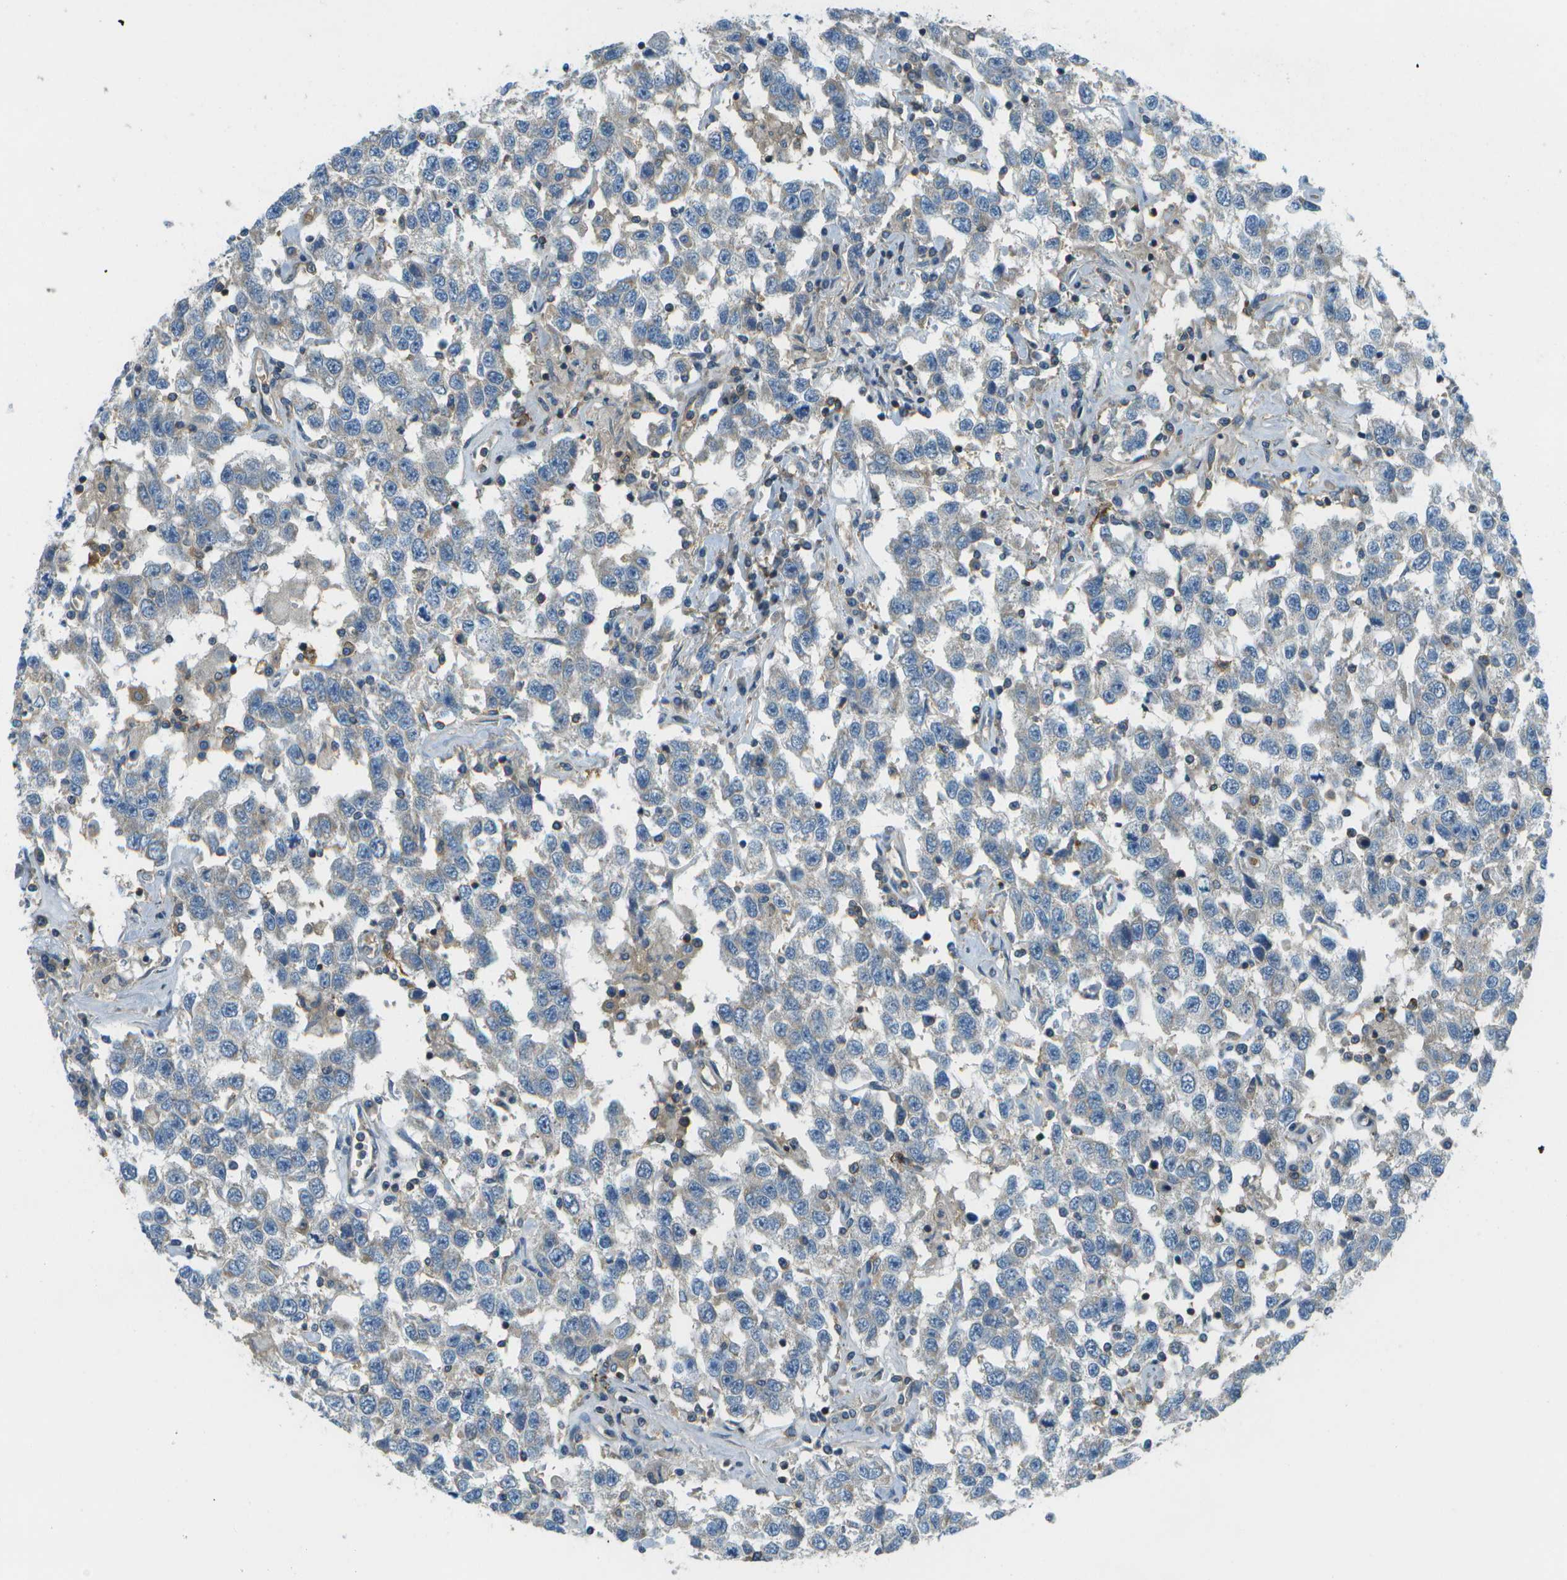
{"staining": {"intensity": "negative", "quantity": "none", "location": "none"}, "tissue": "testis cancer", "cell_type": "Tumor cells", "image_type": "cancer", "snomed": [{"axis": "morphology", "description": "Seminoma, NOS"}, {"axis": "topography", "description": "Testis"}], "caption": "Immunohistochemistry (IHC) image of neoplastic tissue: seminoma (testis) stained with DAB (3,3'-diaminobenzidine) exhibits no significant protein expression in tumor cells.", "gene": "CTIF", "patient": {"sex": "male", "age": 41}}